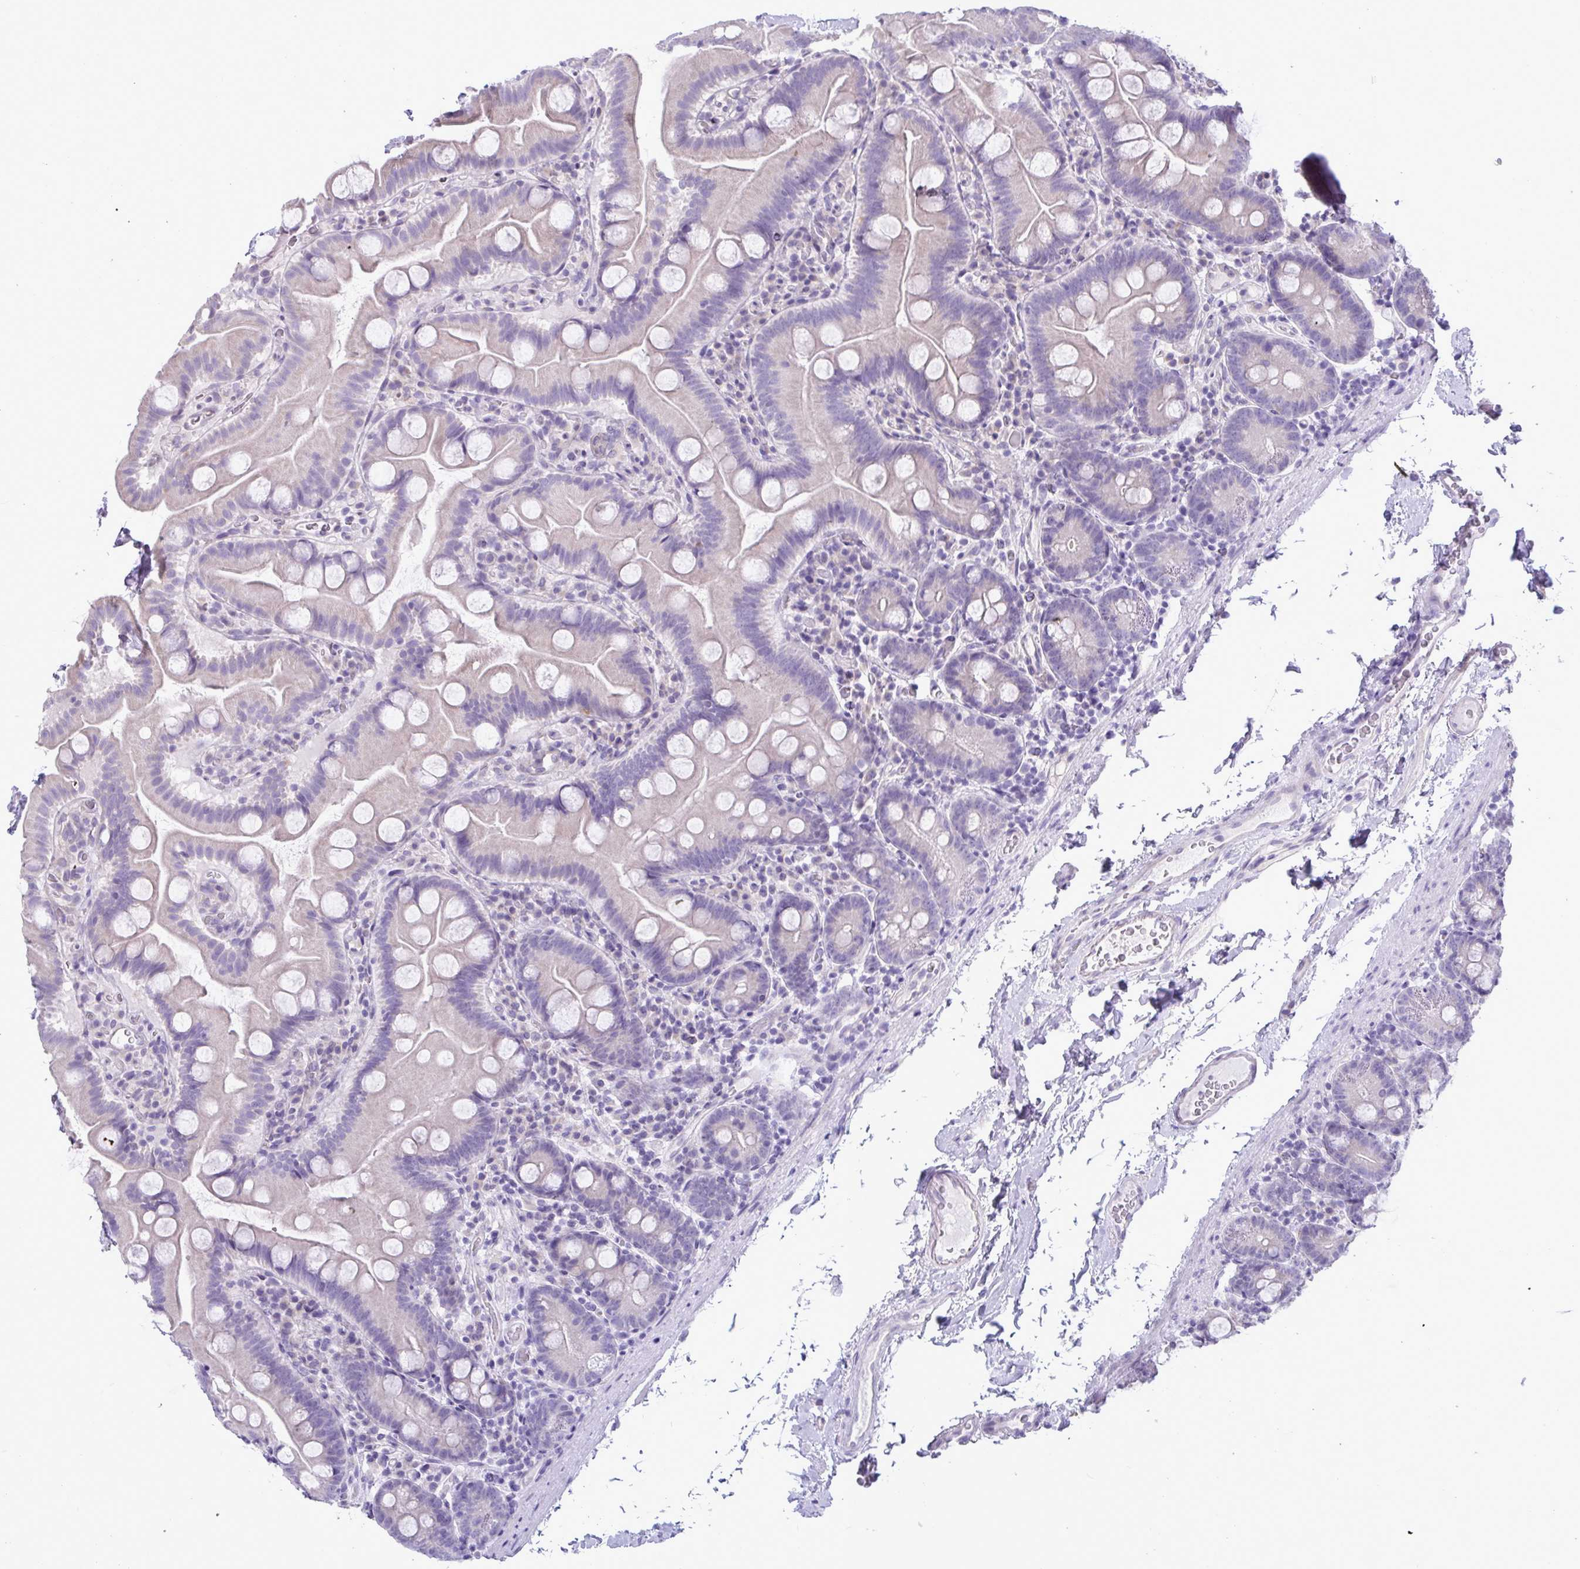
{"staining": {"intensity": "negative", "quantity": "none", "location": "none"}, "tissue": "small intestine", "cell_type": "Glandular cells", "image_type": "normal", "snomed": [{"axis": "morphology", "description": "Normal tissue, NOS"}, {"axis": "topography", "description": "Small intestine"}], "caption": "High magnification brightfield microscopy of normal small intestine stained with DAB (brown) and counterstained with hematoxylin (blue): glandular cells show no significant positivity.", "gene": "C4orf33", "patient": {"sex": "female", "age": 68}}